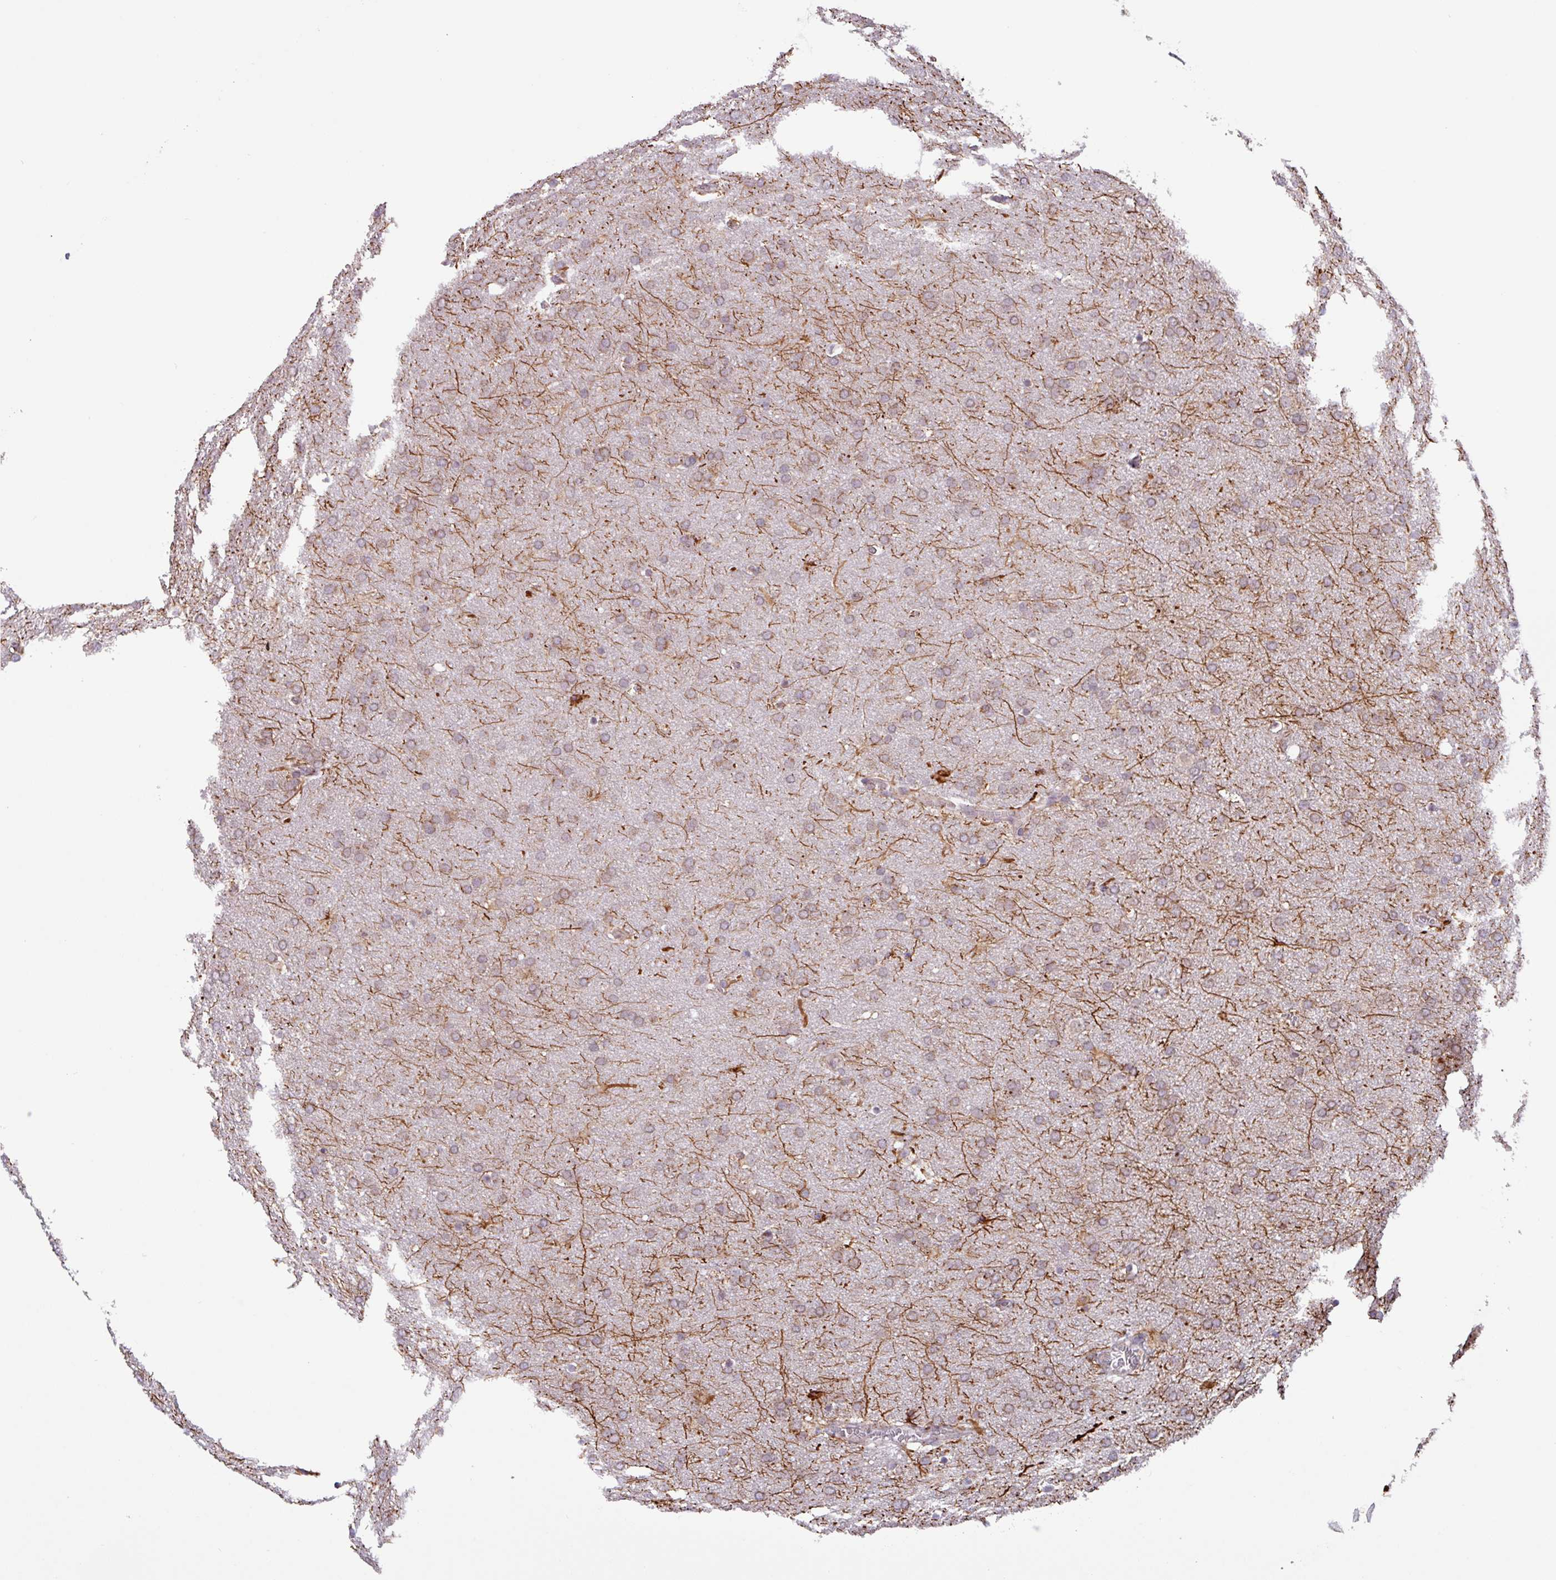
{"staining": {"intensity": "weak", "quantity": ">75%", "location": "cytoplasmic/membranous"}, "tissue": "glioma", "cell_type": "Tumor cells", "image_type": "cancer", "snomed": [{"axis": "morphology", "description": "Glioma, malignant, Low grade"}, {"axis": "topography", "description": "Brain"}], "caption": "Approximately >75% of tumor cells in human glioma reveal weak cytoplasmic/membranous protein positivity as visualized by brown immunohistochemical staining.", "gene": "AKIRIN1", "patient": {"sex": "female", "age": 32}}